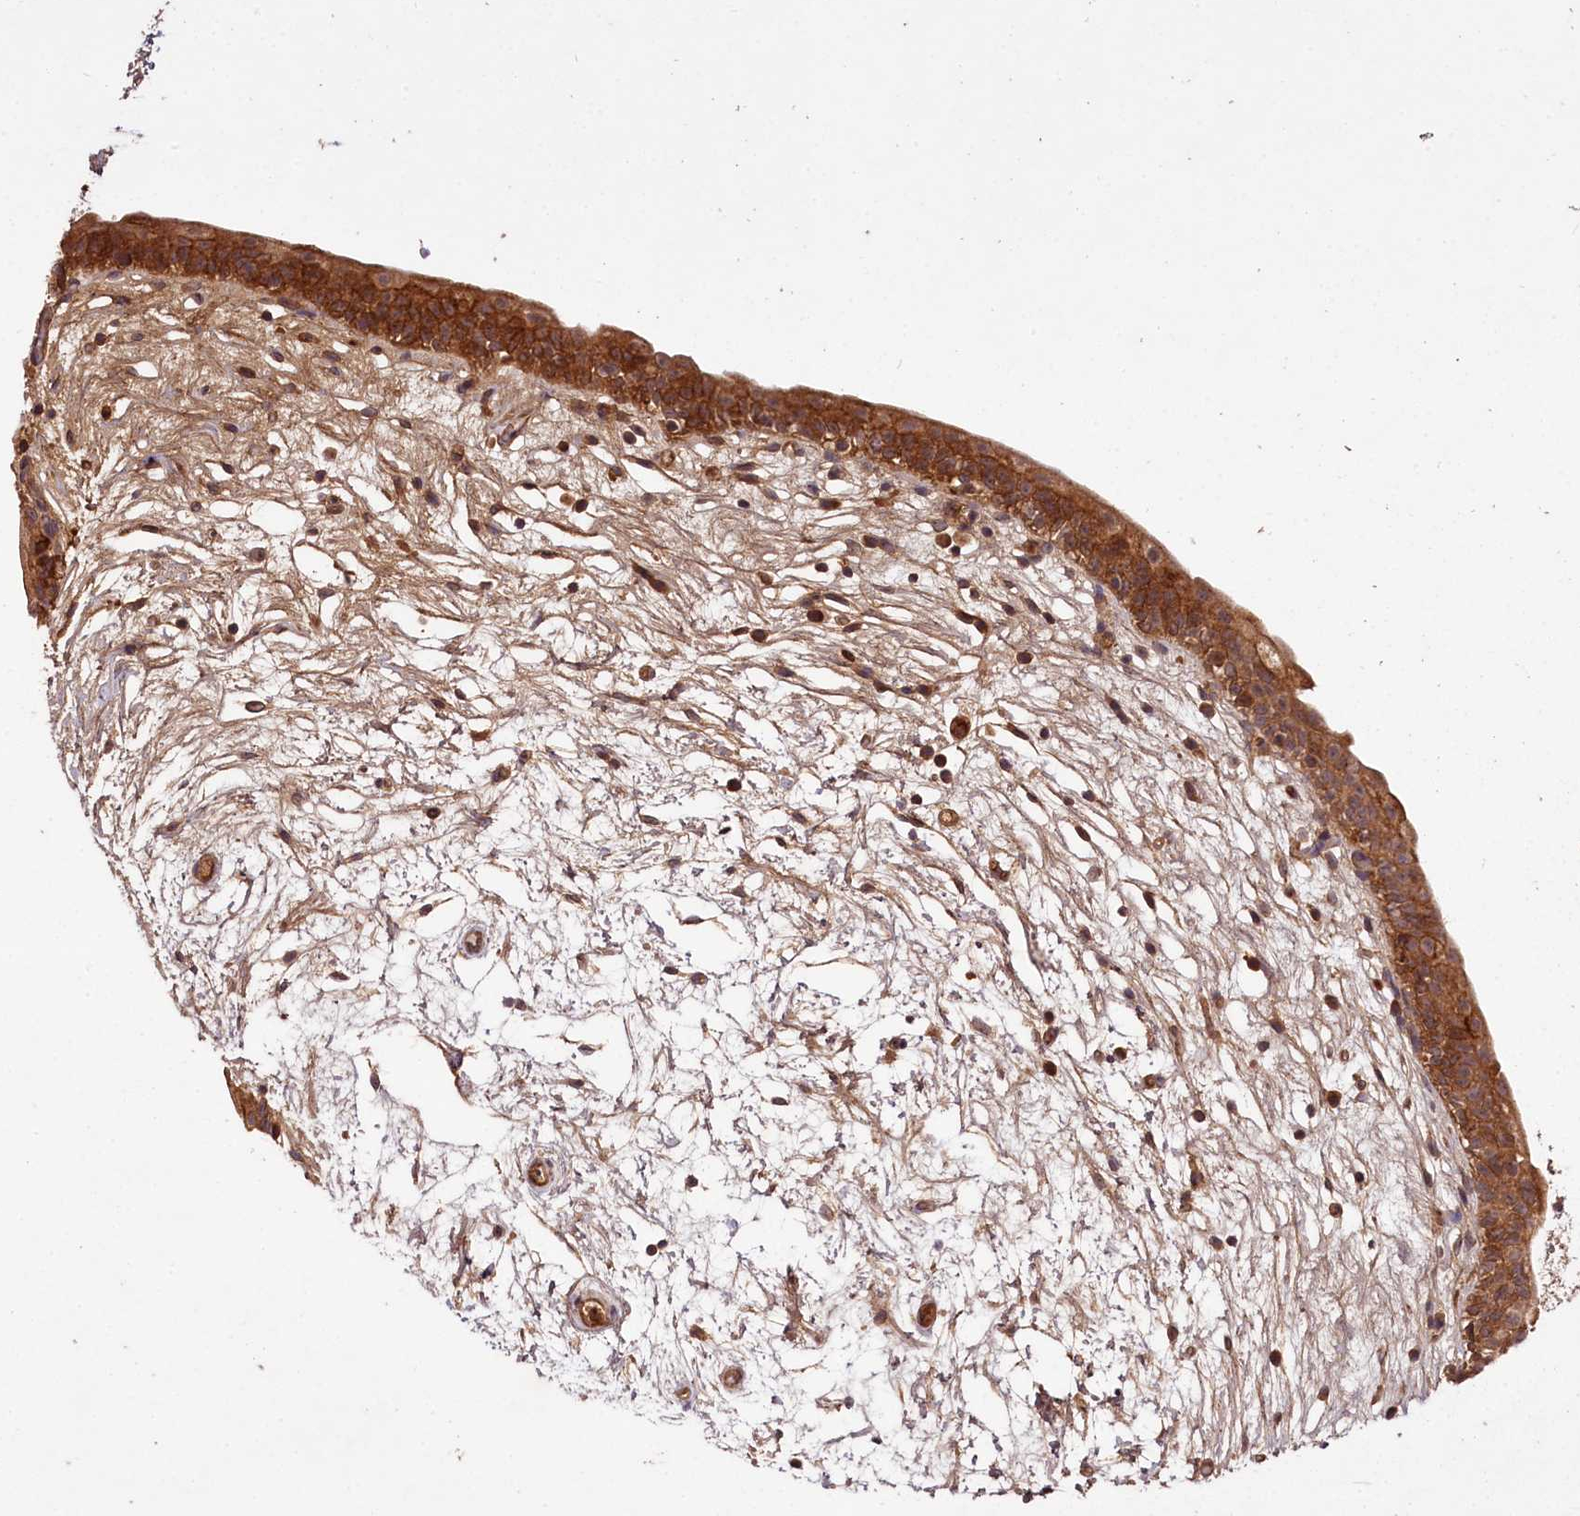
{"staining": {"intensity": "strong", "quantity": ">75%", "location": "cytoplasmic/membranous"}, "tissue": "urinary bladder", "cell_type": "Urothelial cells", "image_type": "normal", "snomed": [{"axis": "morphology", "description": "Normal tissue, NOS"}, {"axis": "topography", "description": "Urinary bladder"}], "caption": "Approximately >75% of urothelial cells in benign human urinary bladder reveal strong cytoplasmic/membranous protein staining as visualized by brown immunohistochemical staining.", "gene": "MCF2L2", "patient": {"sex": "male", "age": 83}}